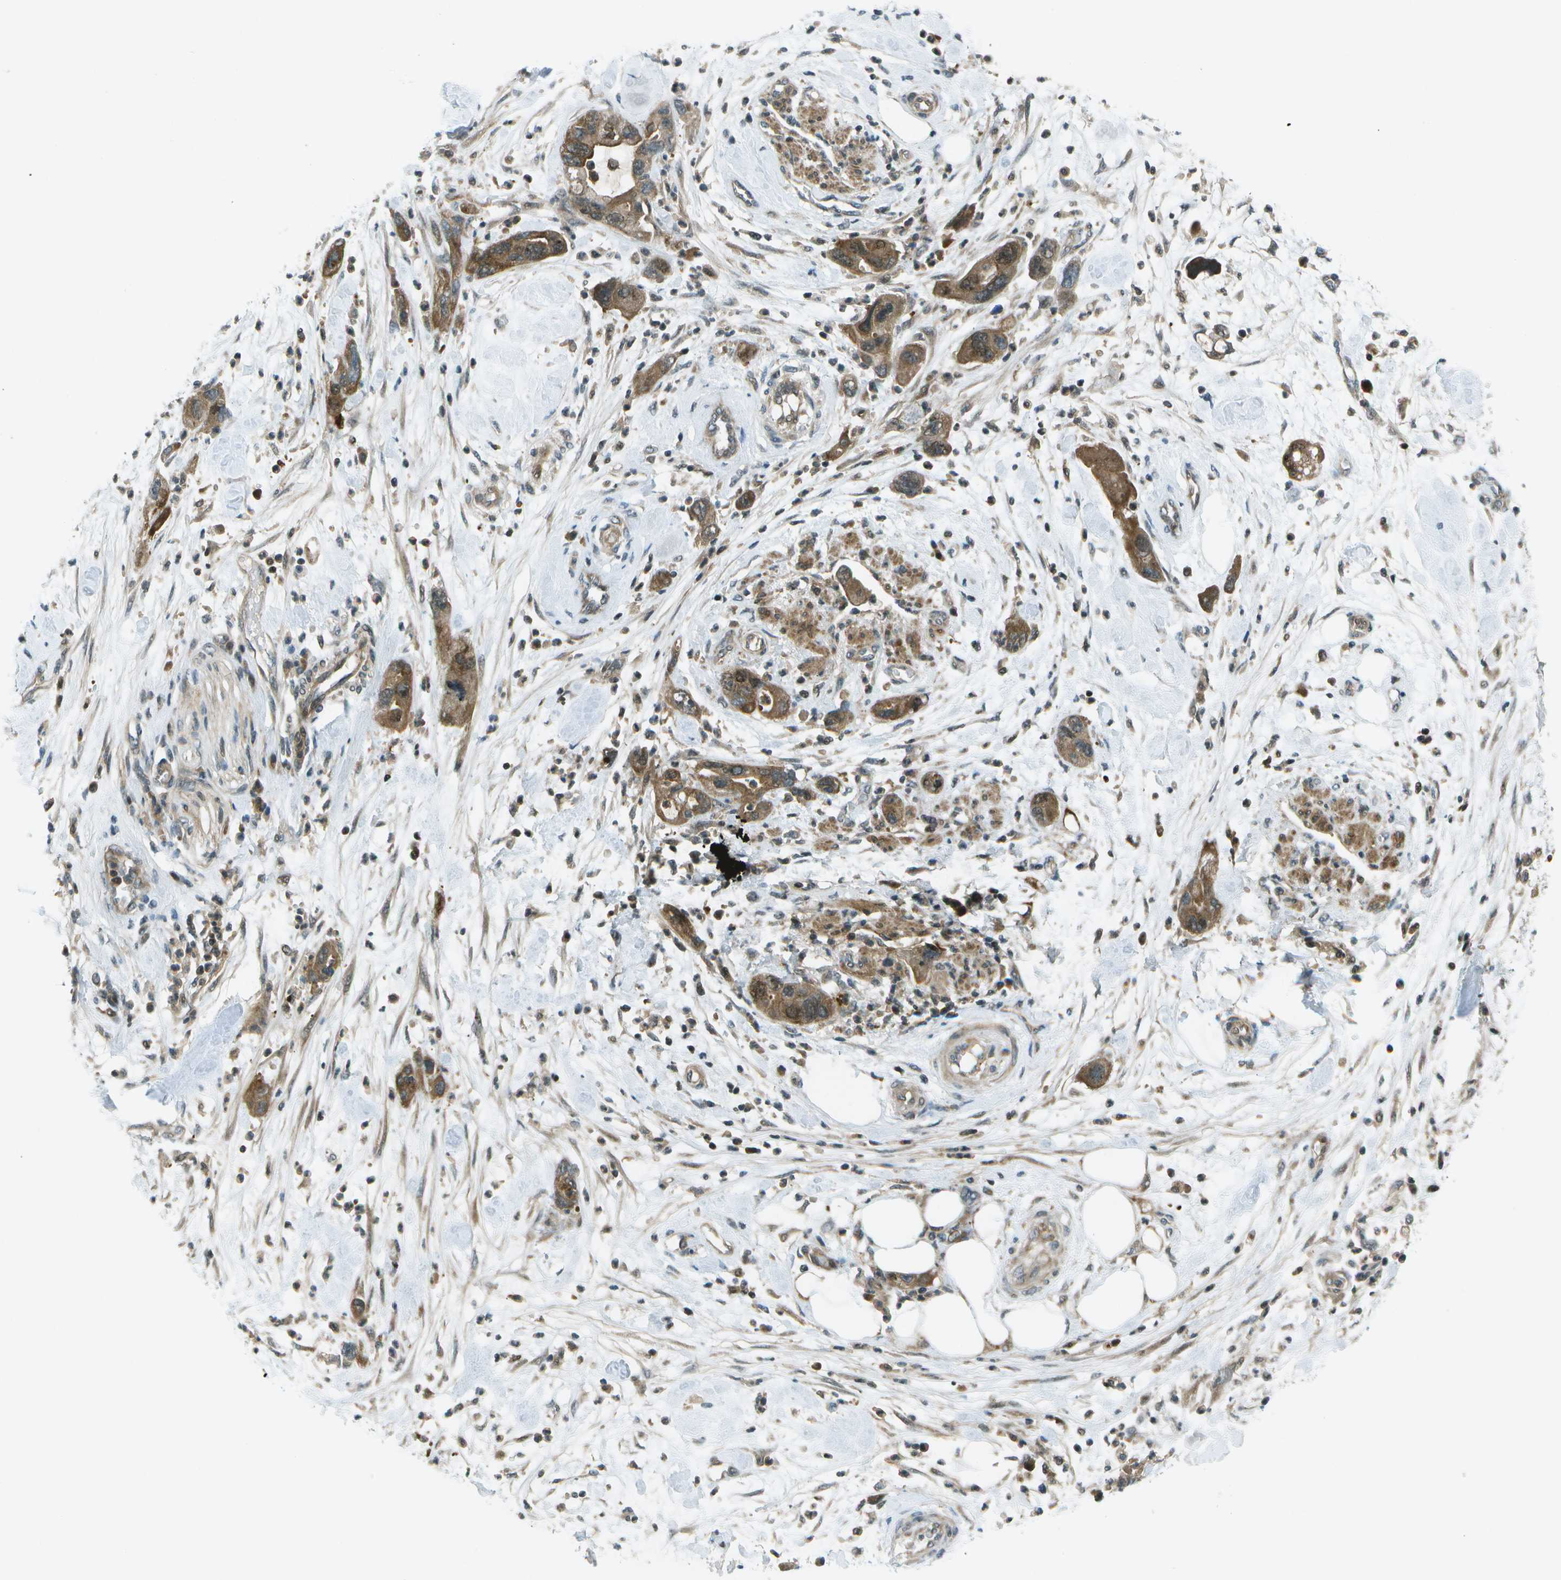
{"staining": {"intensity": "moderate", "quantity": ">75%", "location": "cytoplasmic/membranous"}, "tissue": "pancreatic cancer", "cell_type": "Tumor cells", "image_type": "cancer", "snomed": [{"axis": "morphology", "description": "Normal tissue, NOS"}, {"axis": "morphology", "description": "Adenocarcinoma, NOS"}, {"axis": "topography", "description": "Pancreas"}], "caption": "Moderate cytoplasmic/membranous positivity is identified in about >75% of tumor cells in pancreatic cancer (adenocarcinoma).", "gene": "TMEM19", "patient": {"sex": "female", "age": 71}}